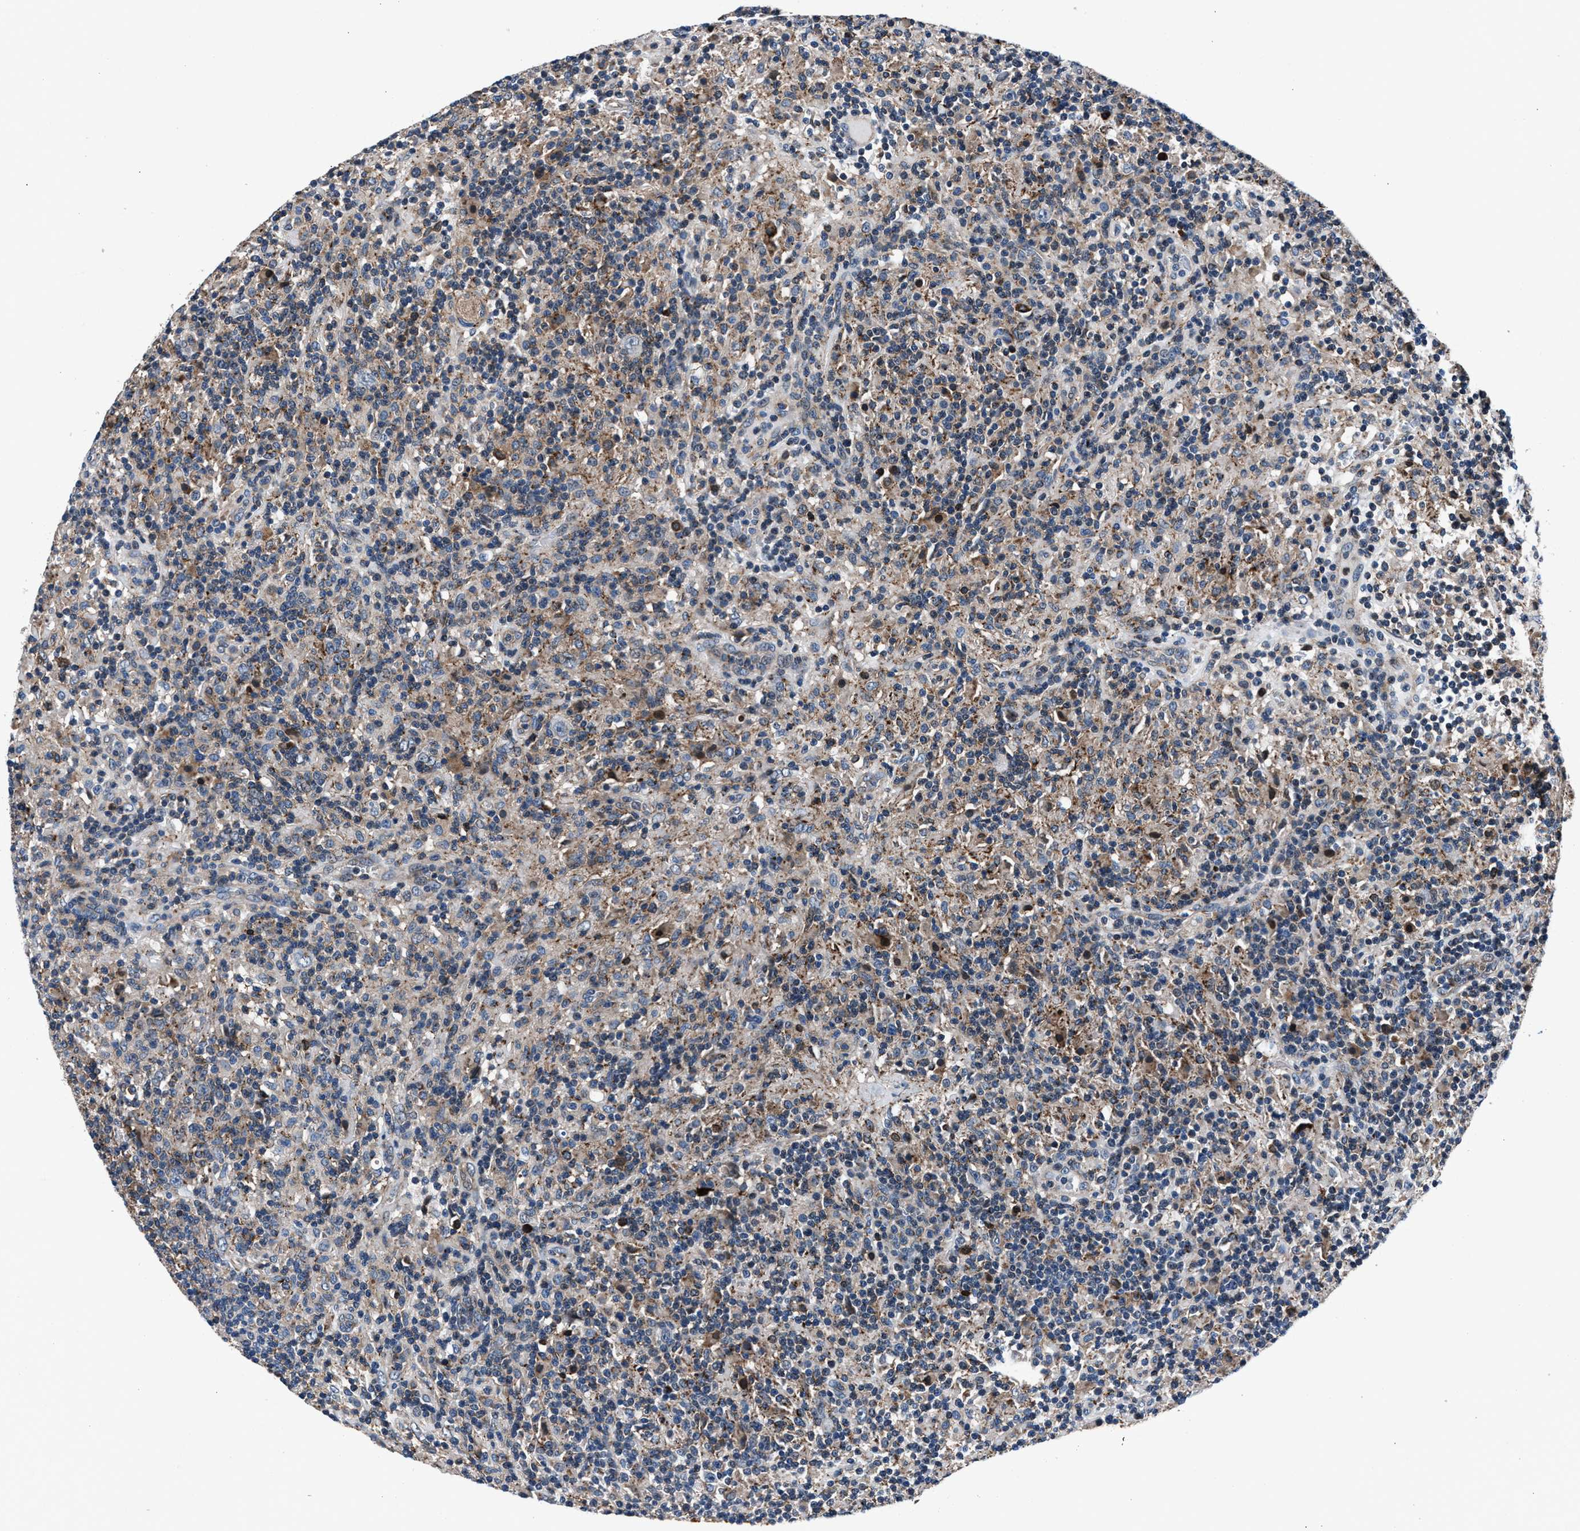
{"staining": {"intensity": "negative", "quantity": "none", "location": "none"}, "tissue": "lymphoma", "cell_type": "Tumor cells", "image_type": "cancer", "snomed": [{"axis": "morphology", "description": "Hodgkin's disease, NOS"}, {"axis": "topography", "description": "Lymph node"}], "caption": "Immunohistochemistry image of neoplastic tissue: Hodgkin's disease stained with DAB displays no significant protein expression in tumor cells.", "gene": "MFSD11", "patient": {"sex": "male", "age": 70}}